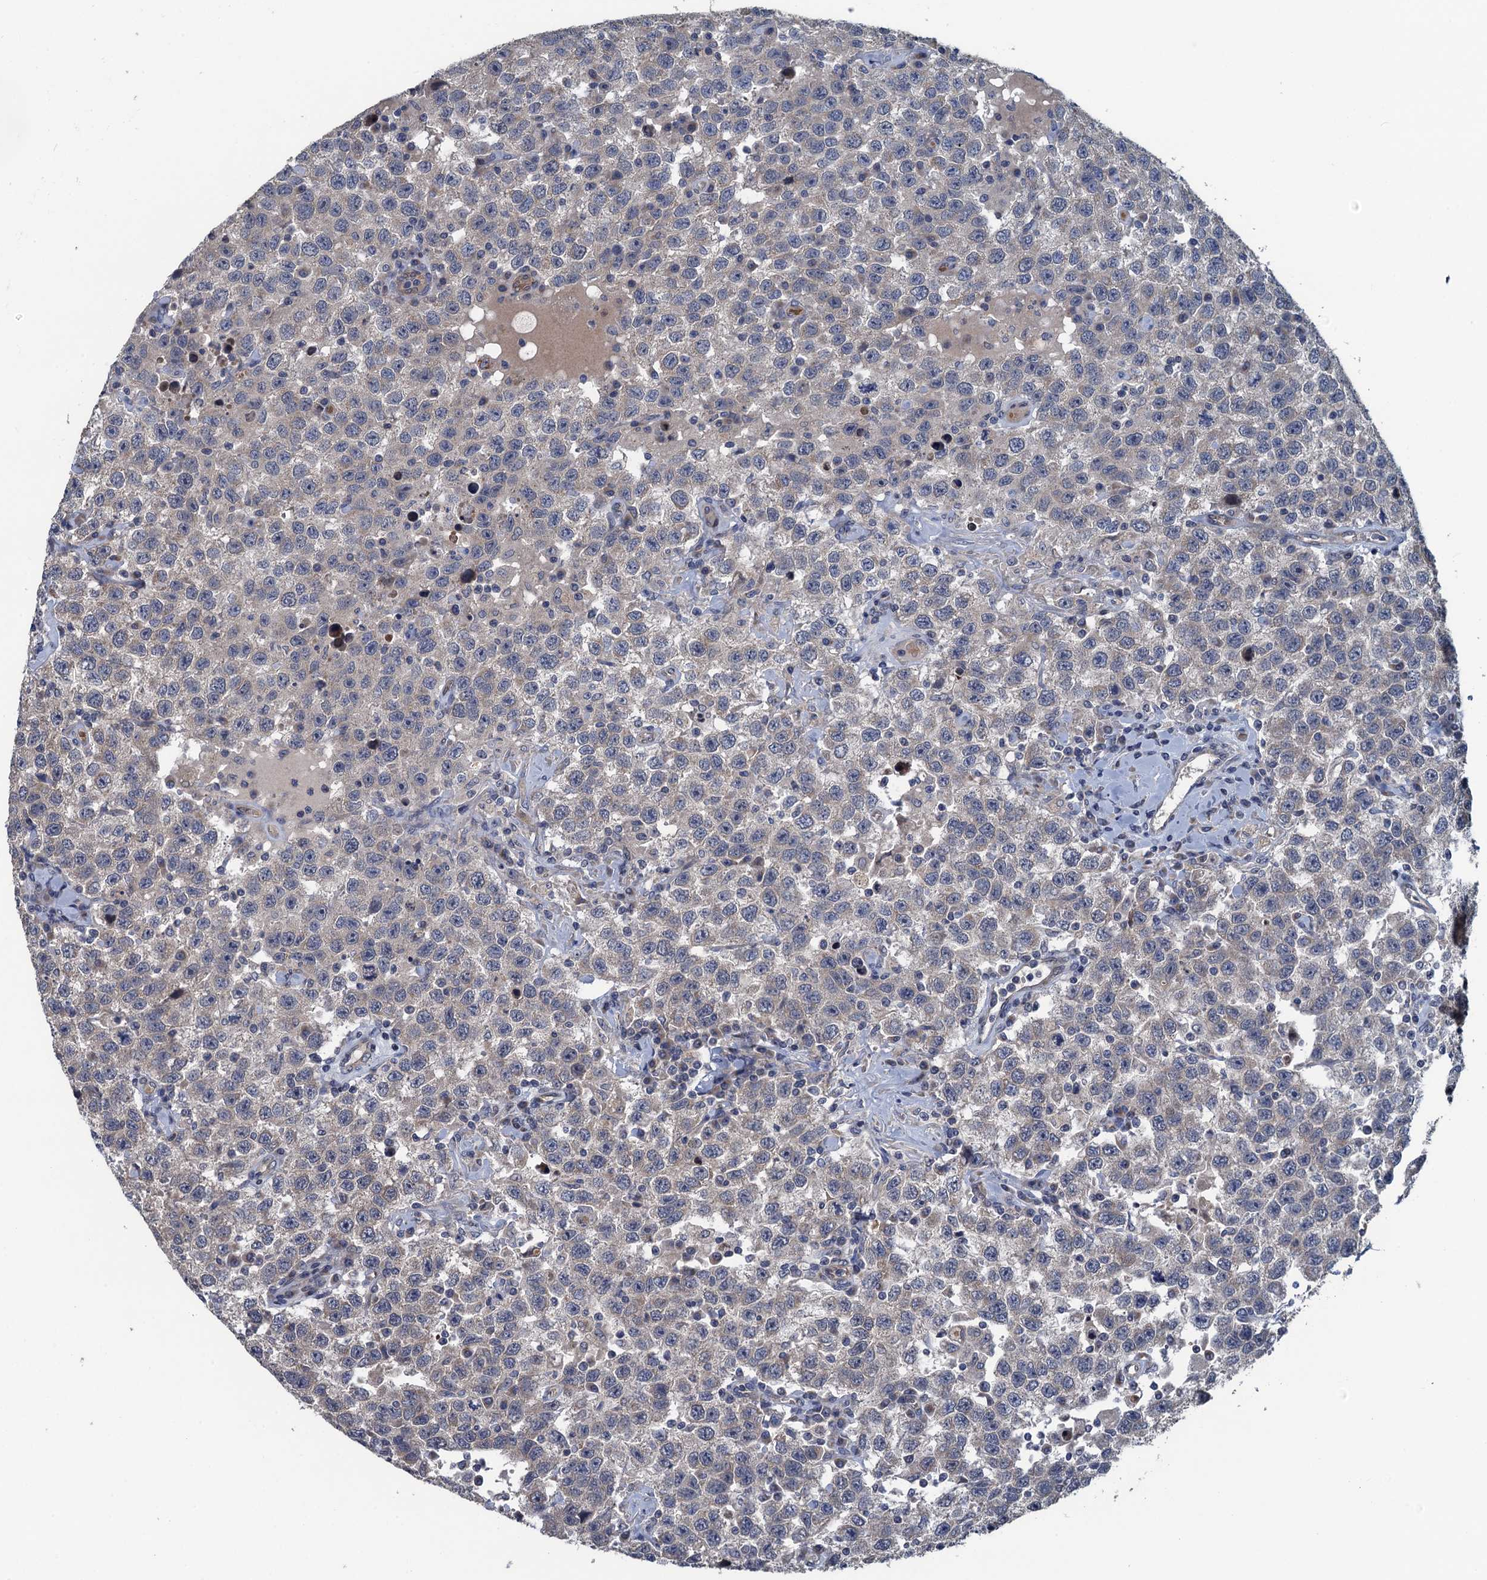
{"staining": {"intensity": "negative", "quantity": "none", "location": "none"}, "tissue": "testis cancer", "cell_type": "Tumor cells", "image_type": "cancer", "snomed": [{"axis": "morphology", "description": "Seminoma, NOS"}, {"axis": "topography", "description": "Testis"}], "caption": "DAB immunohistochemical staining of seminoma (testis) shows no significant staining in tumor cells. (Stains: DAB (3,3'-diaminobenzidine) immunohistochemistry (IHC) with hematoxylin counter stain, Microscopy: brightfield microscopy at high magnification).", "gene": "KBTBD8", "patient": {"sex": "male", "age": 41}}